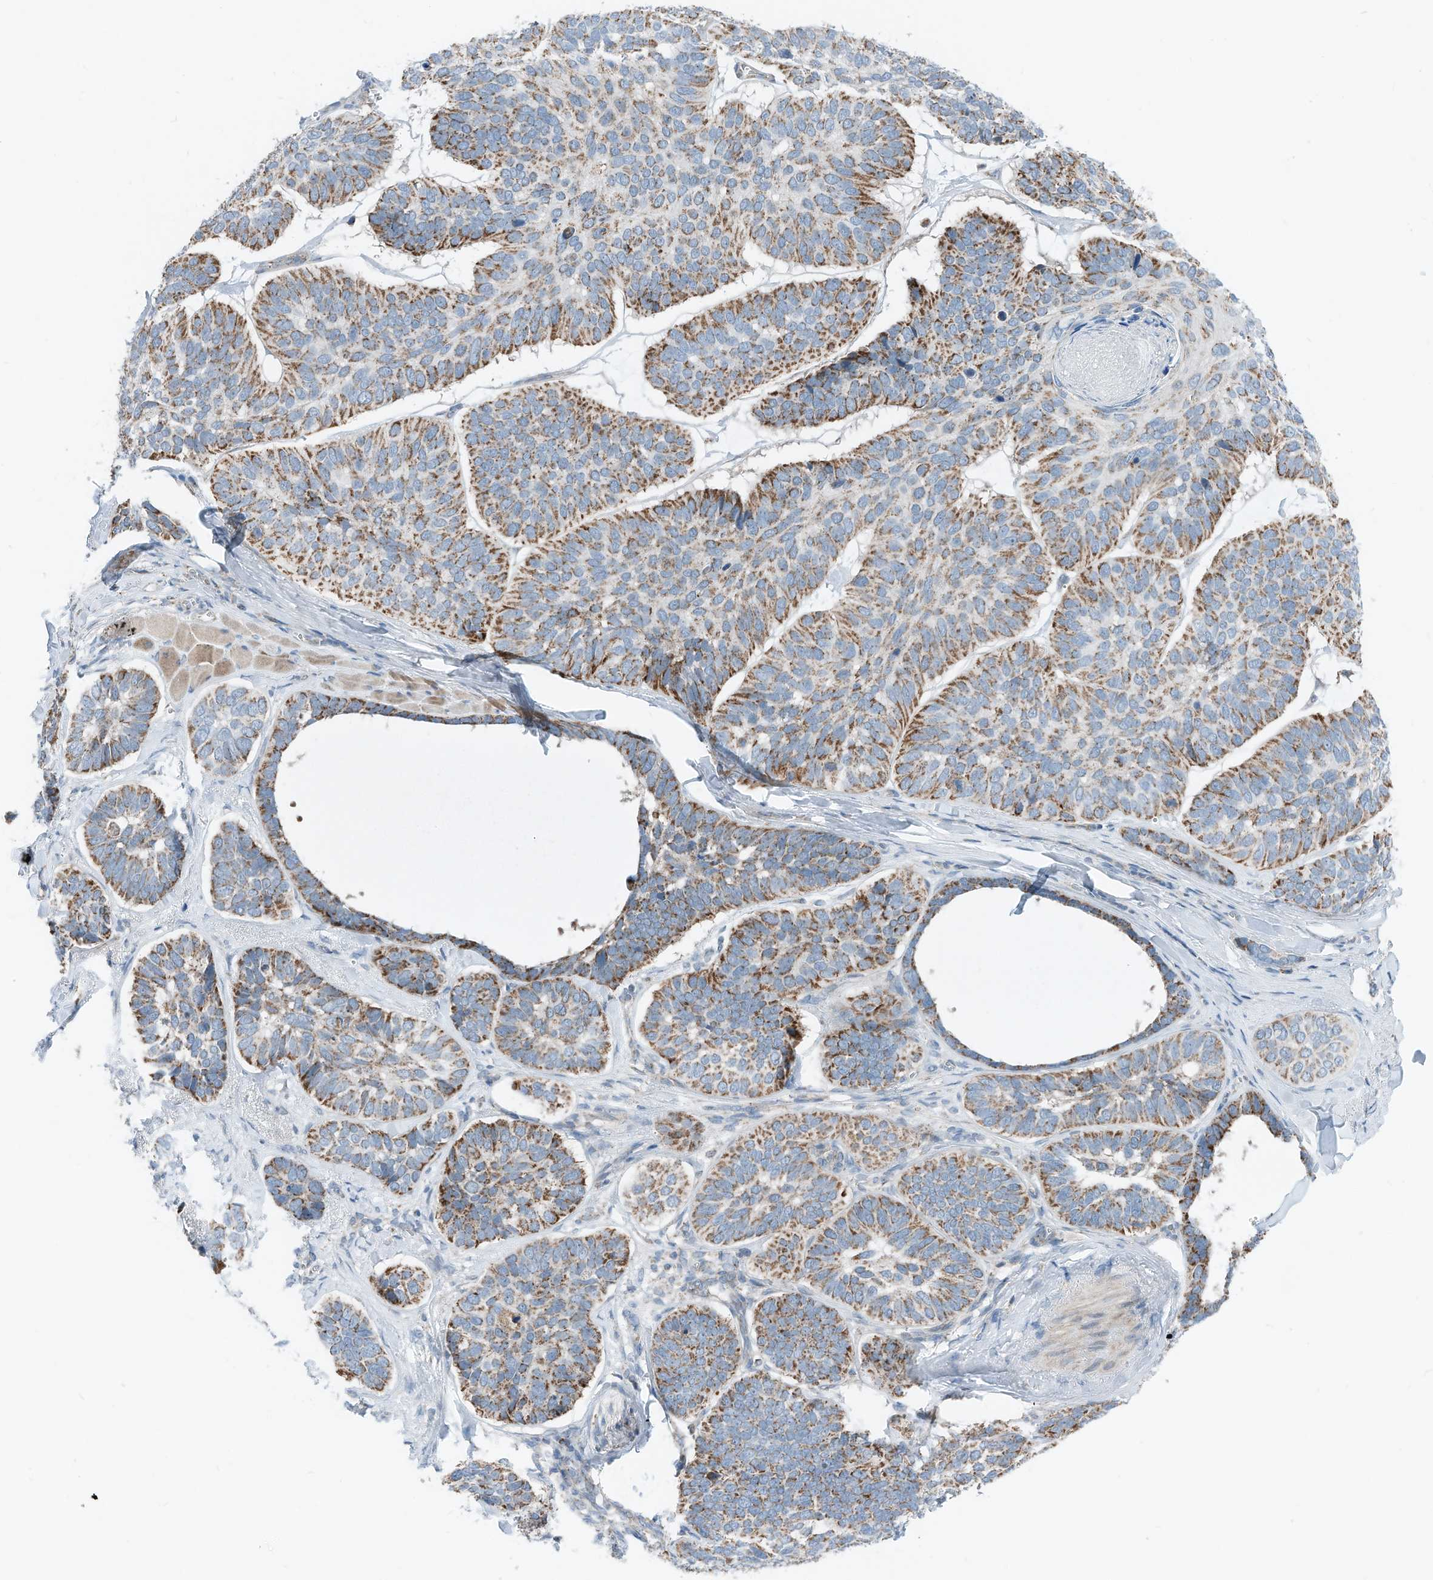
{"staining": {"intensity": "strong", "quantity": "25%-75%", "location": "cytoplasmic/membranous"}, "tissue": "skin cancer", "cell_type": "Tumor cells", "image_type": "cancer", "snomed": [{"axis": "morphology", "description": "Basal cell carcinoma"}, {"axis": "topography", "description": "Skin"}], "caption": "IHC micrograph of human skin cancer stained for a protein (brown), which shows high levels of strong cytoplasmic/membranous expression in about 25%-75% of tumor cells.", "gene": "RMND1", "patient": {"sex": "male", "age": 62}}